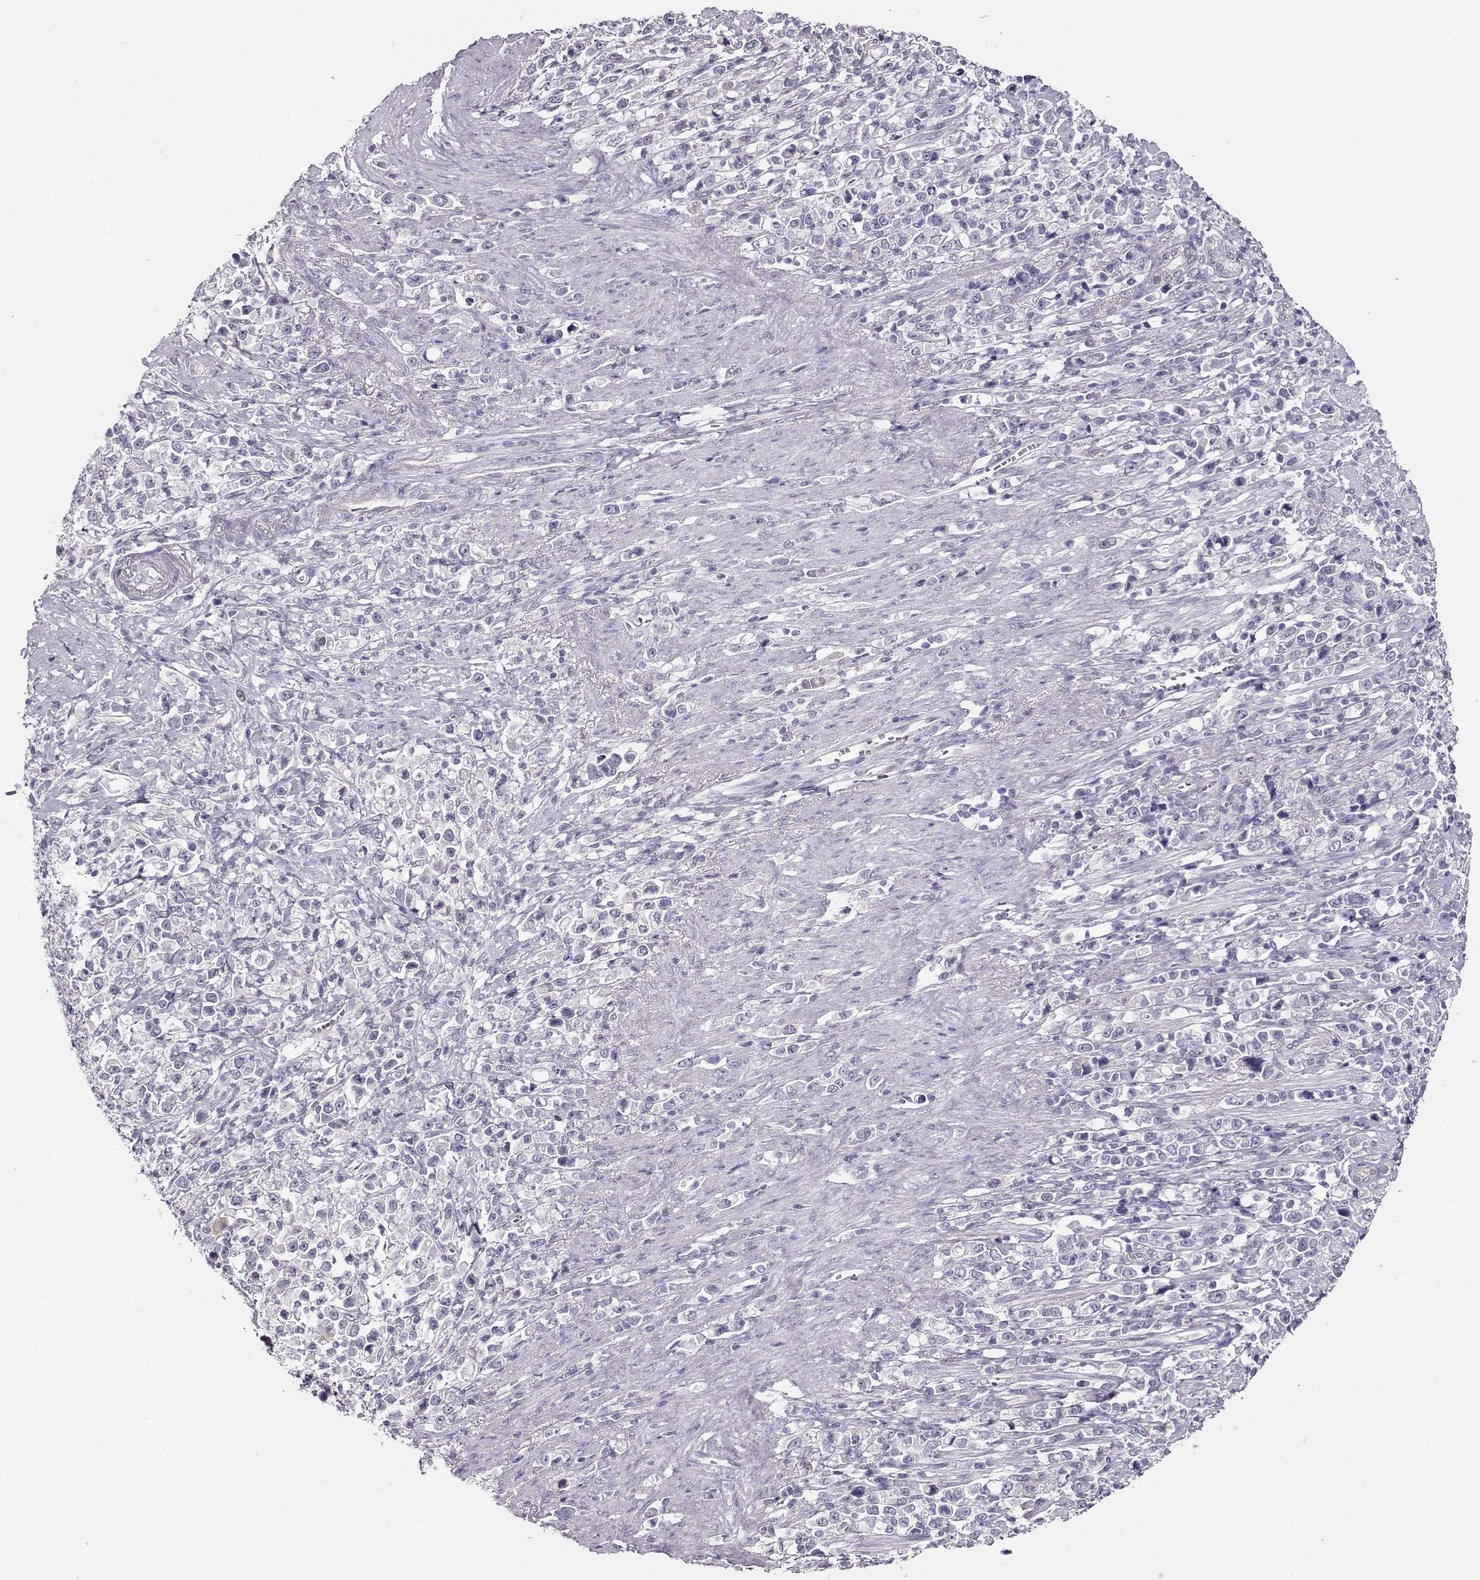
{"staining": {"intensity": "negative", "quantity": "none", "location": "none"}, "tissue": "stomach cancer", "cell_type": "Tumor cells", "image_type": "cancer", "snomed": [{"axis": "morphology", "description": "Adenocarcinoma, NOS"}, {"axis": "topography", "description": "Stomach"}], "caption": "An IHC image of stomach cancer is shown. There is no staining in tumor cells of stomach cancer. (Immunohistochemistry, brightfield microscopy, high magnification).", "gene": "CCR8", "patient": {"sex": "male", "age": 63}}